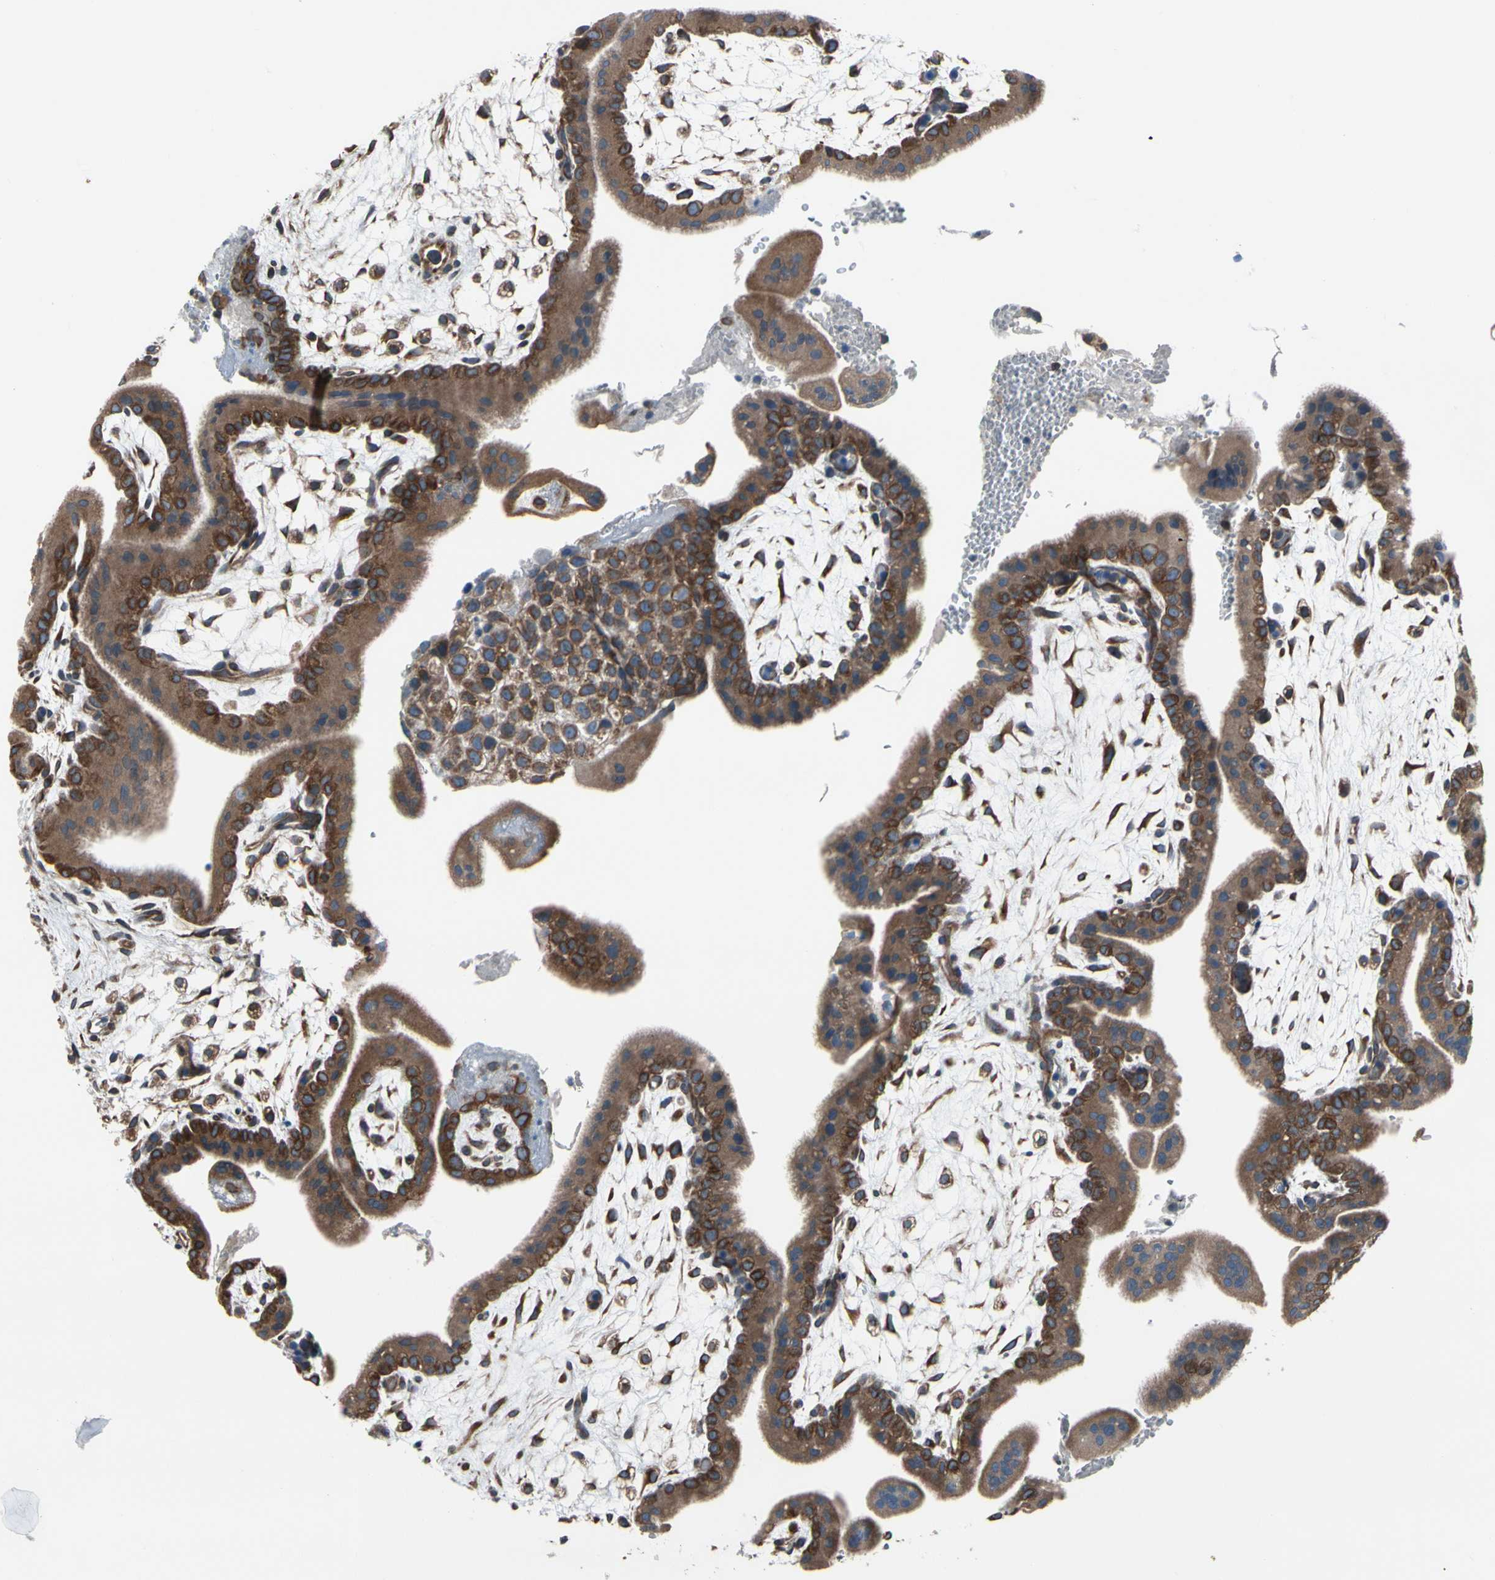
{"staining": {"intensity": "strong", "quantity": ">75%", "location": "cytoplasmic/membranous"}, "tissue": "placenta", "cell_type": "Decidual cells", "image_type": "normal", "snomed": [{"axis": "morphology", "description": "Normal tissue, NOS"}, {"axis": "topography", "description": "Placenta"}], "caption": "Placenta stained with immunohistochemistry (IHC) reveals strong cytoplasmic/membranous staining in approximately >75% of decidual cells. The protein is stained brown, and the nuclei are stained in blue (DAB IHC with brightfield microscopy, high magnification).", "gene": "CLCC1", "patient": {"sex": "female", "age": 35}}